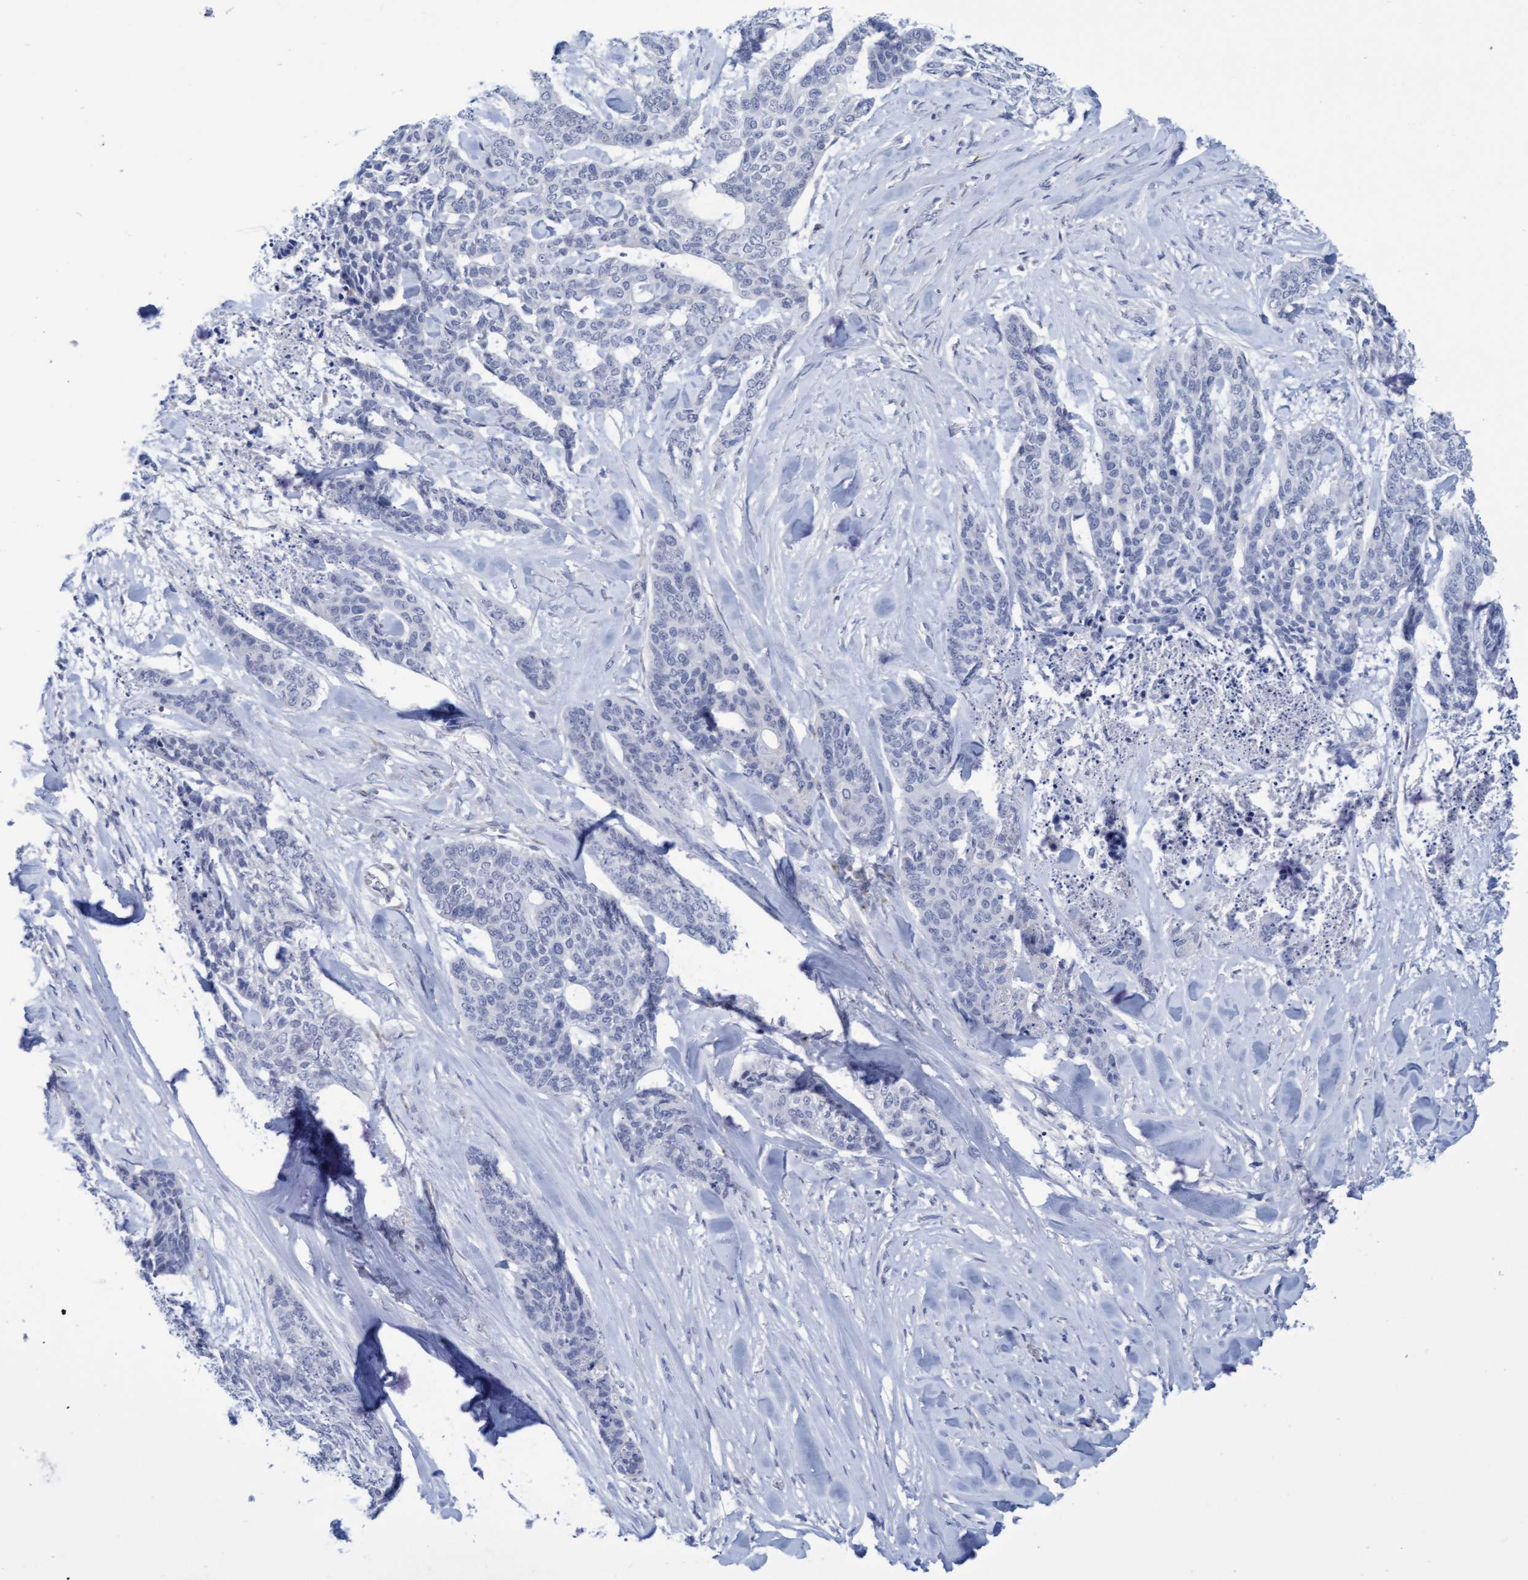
{"staining": {"intensity": "negative", "quantity": "none", "location": "none"}, "tissue": "skin cancer", "cell_type": "Tumor cells", "image_type": "cancer", "snomed": [{"axis": "morphology", "description": "Basal cell carcinoma"}, {"axis": "topography", "description": "Skin"}], "caption": "Immunohistochemical staining of human skin cancer exhibits no significant expression in tumor cells.", "gene": "FNBP1", "patient": {"sex": "female", "age": 64}}